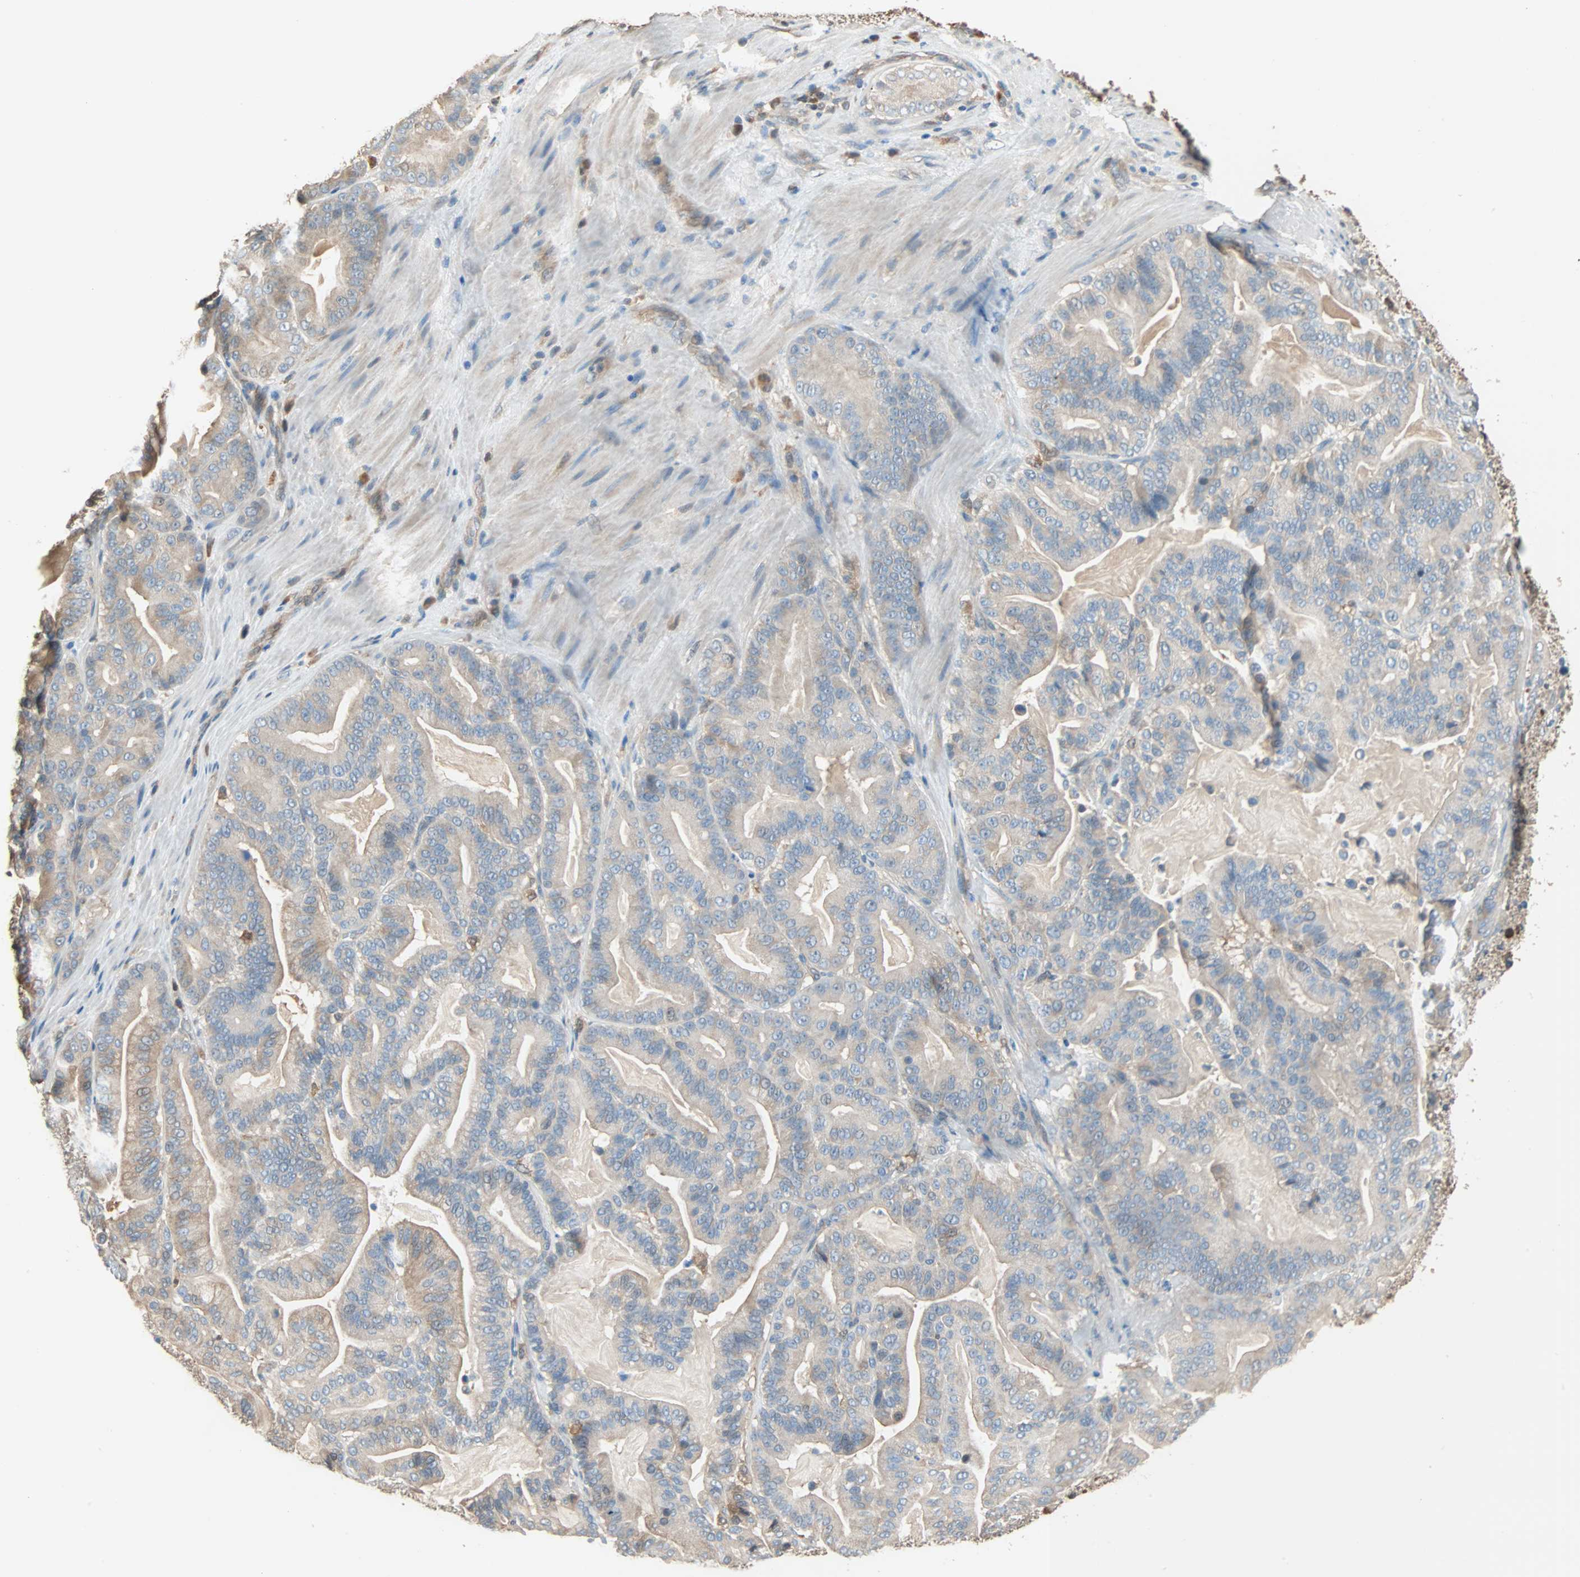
{"staining": {"intensity": "weak", "quantity": ">75%", "location": "cytoplasmic/membranous"}, "tissue": "pancreatic cancer", "cell_type": "Tumor cells", "image_type": "cancer", "snomed": [{"axis": "morphology", "description": "Adenocarcinoma, NOS"}, {"axis": "topography", "description": "Pancreas"}], "caption": "Adenocarcinoma (pancreatic) was stained to show a protein in brown. There is low levels of weak cytoplasmic/membranous staining in about >75% of tumor cells.", "gene": "PRDX1", "patient": {"sex": "male", "age": 63}}